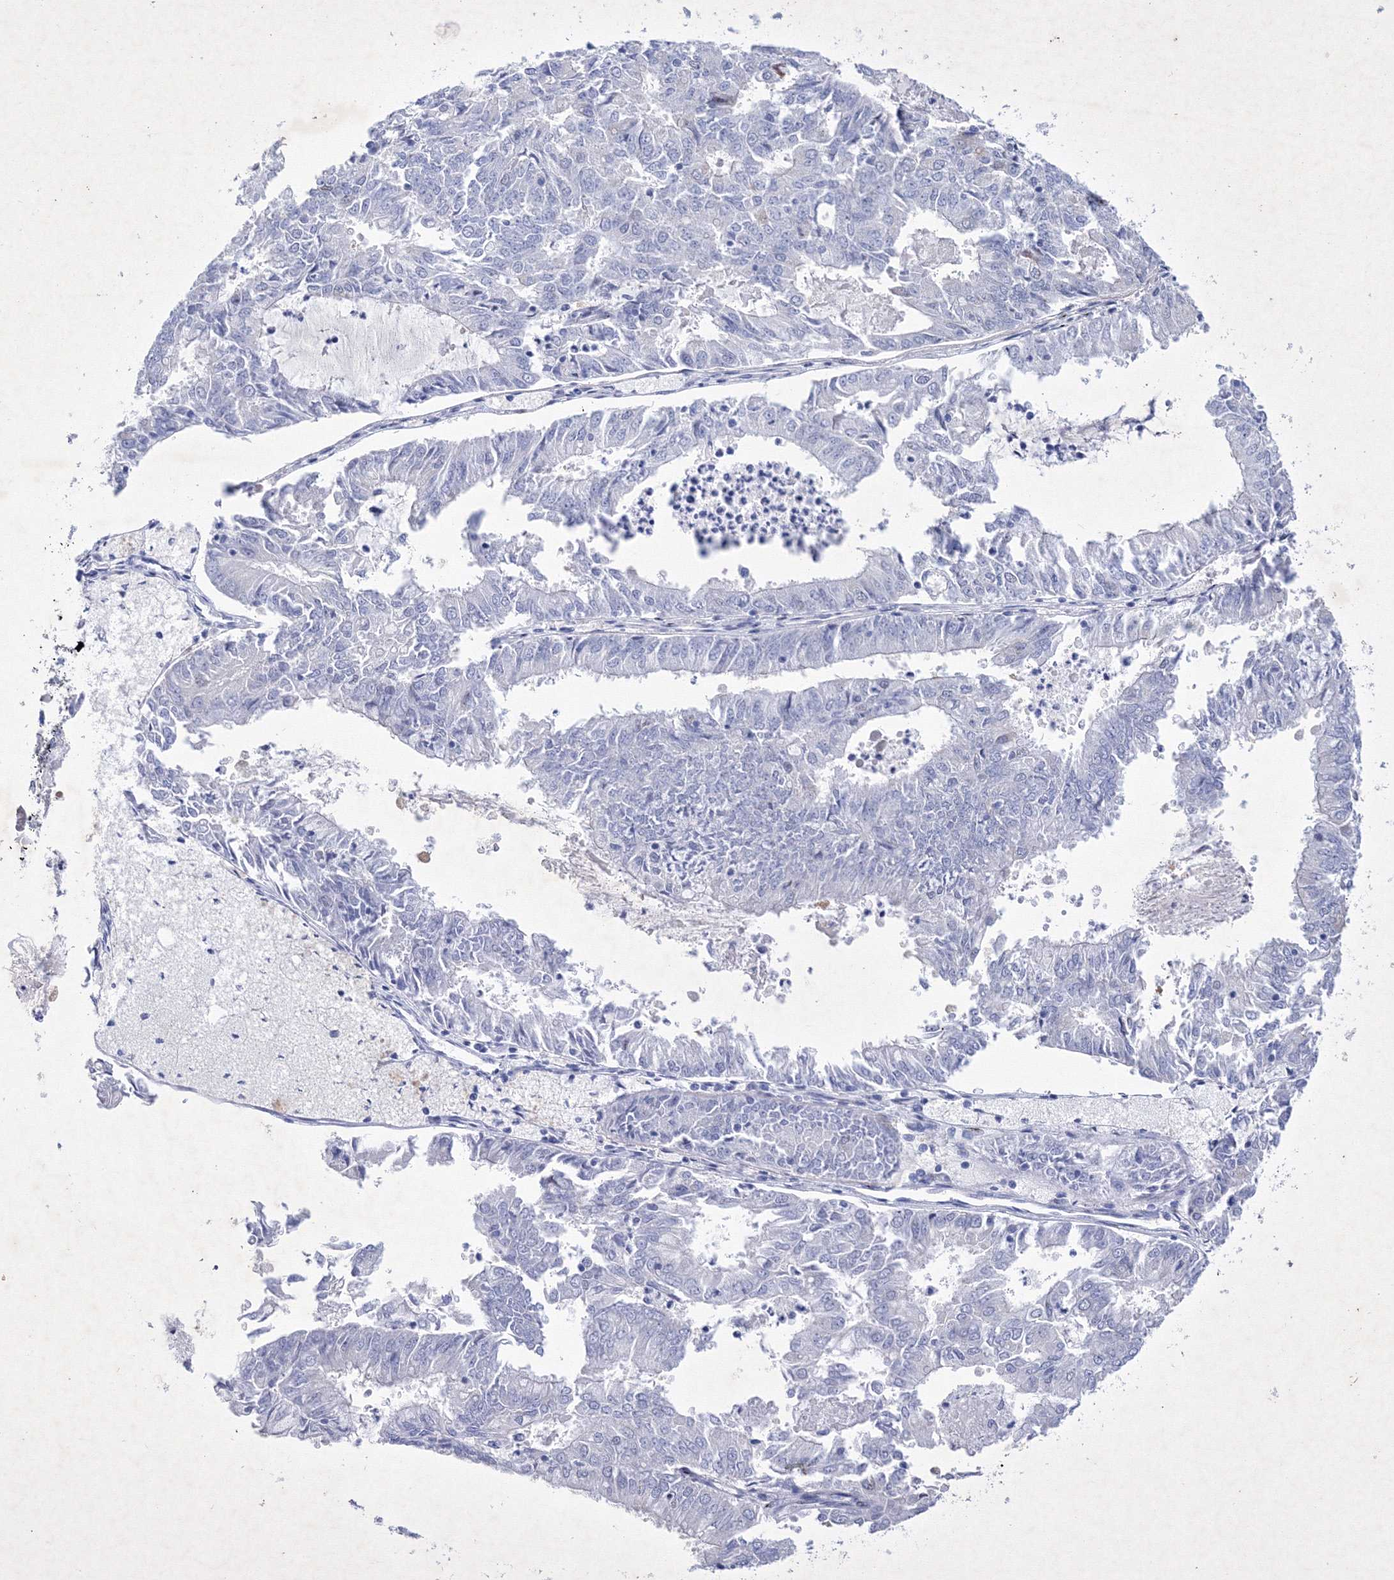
{"staining": {"intensity": "negative", "quantity": "none", "location": "none"}, "tissue": "endometrial cancer", "cell_type": "Tumor cells", "image_type": "cancer", "snomed": [{"axis": "morphology", "description": "Adenocarcinoma, NOS"}, {"axis": "topography", "description": "Endometrium"}], "caption": "Tumor cells are negative for brown protein staining in endometrial cancer (adenocarcinoma).", "gene": "GPN1", "patient": {"sex": "female", "age": 57}}